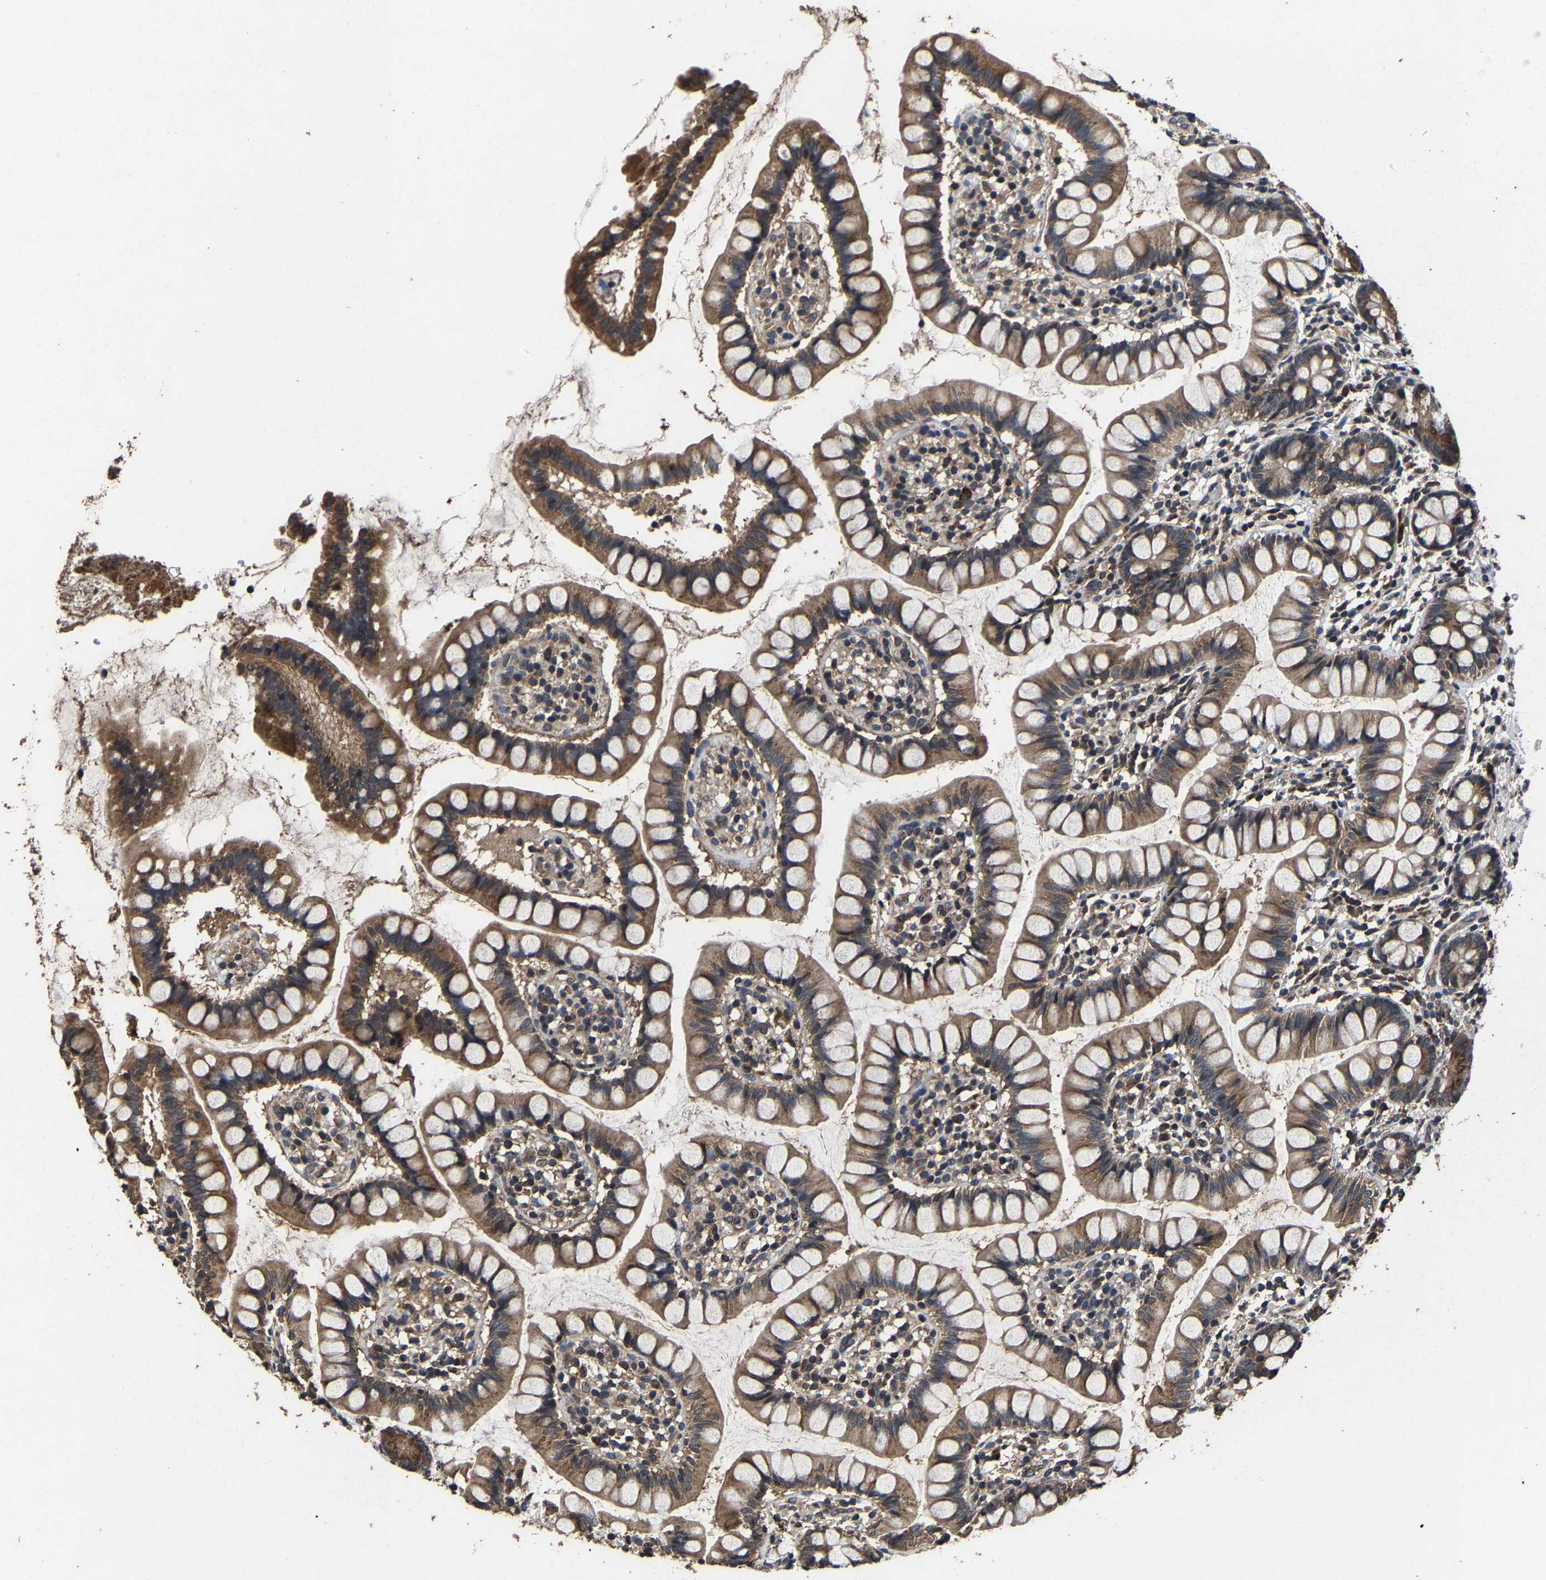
{"staining": {"intensity": "moderate", "quantity": ">75%", "location": "cytoplasmic/membranous"}, "tissue": "small intestine", "cell_type": "Glandular cells", "image_type": "normal", "snomed": [{"axis": "morphology", "description": "Normal tissue, NOS"}, {"axis": "topography", "description": "Small intestine"}], "caption": "Moderate cytoplasmic/membranous positivity for a protein is seen in approximately >75% of glandular cells of unremarkable small intestine using immunohistochemistry (IHC).", "gene": "EBAG9", "patient": {"sex": "female", "age": 84}}